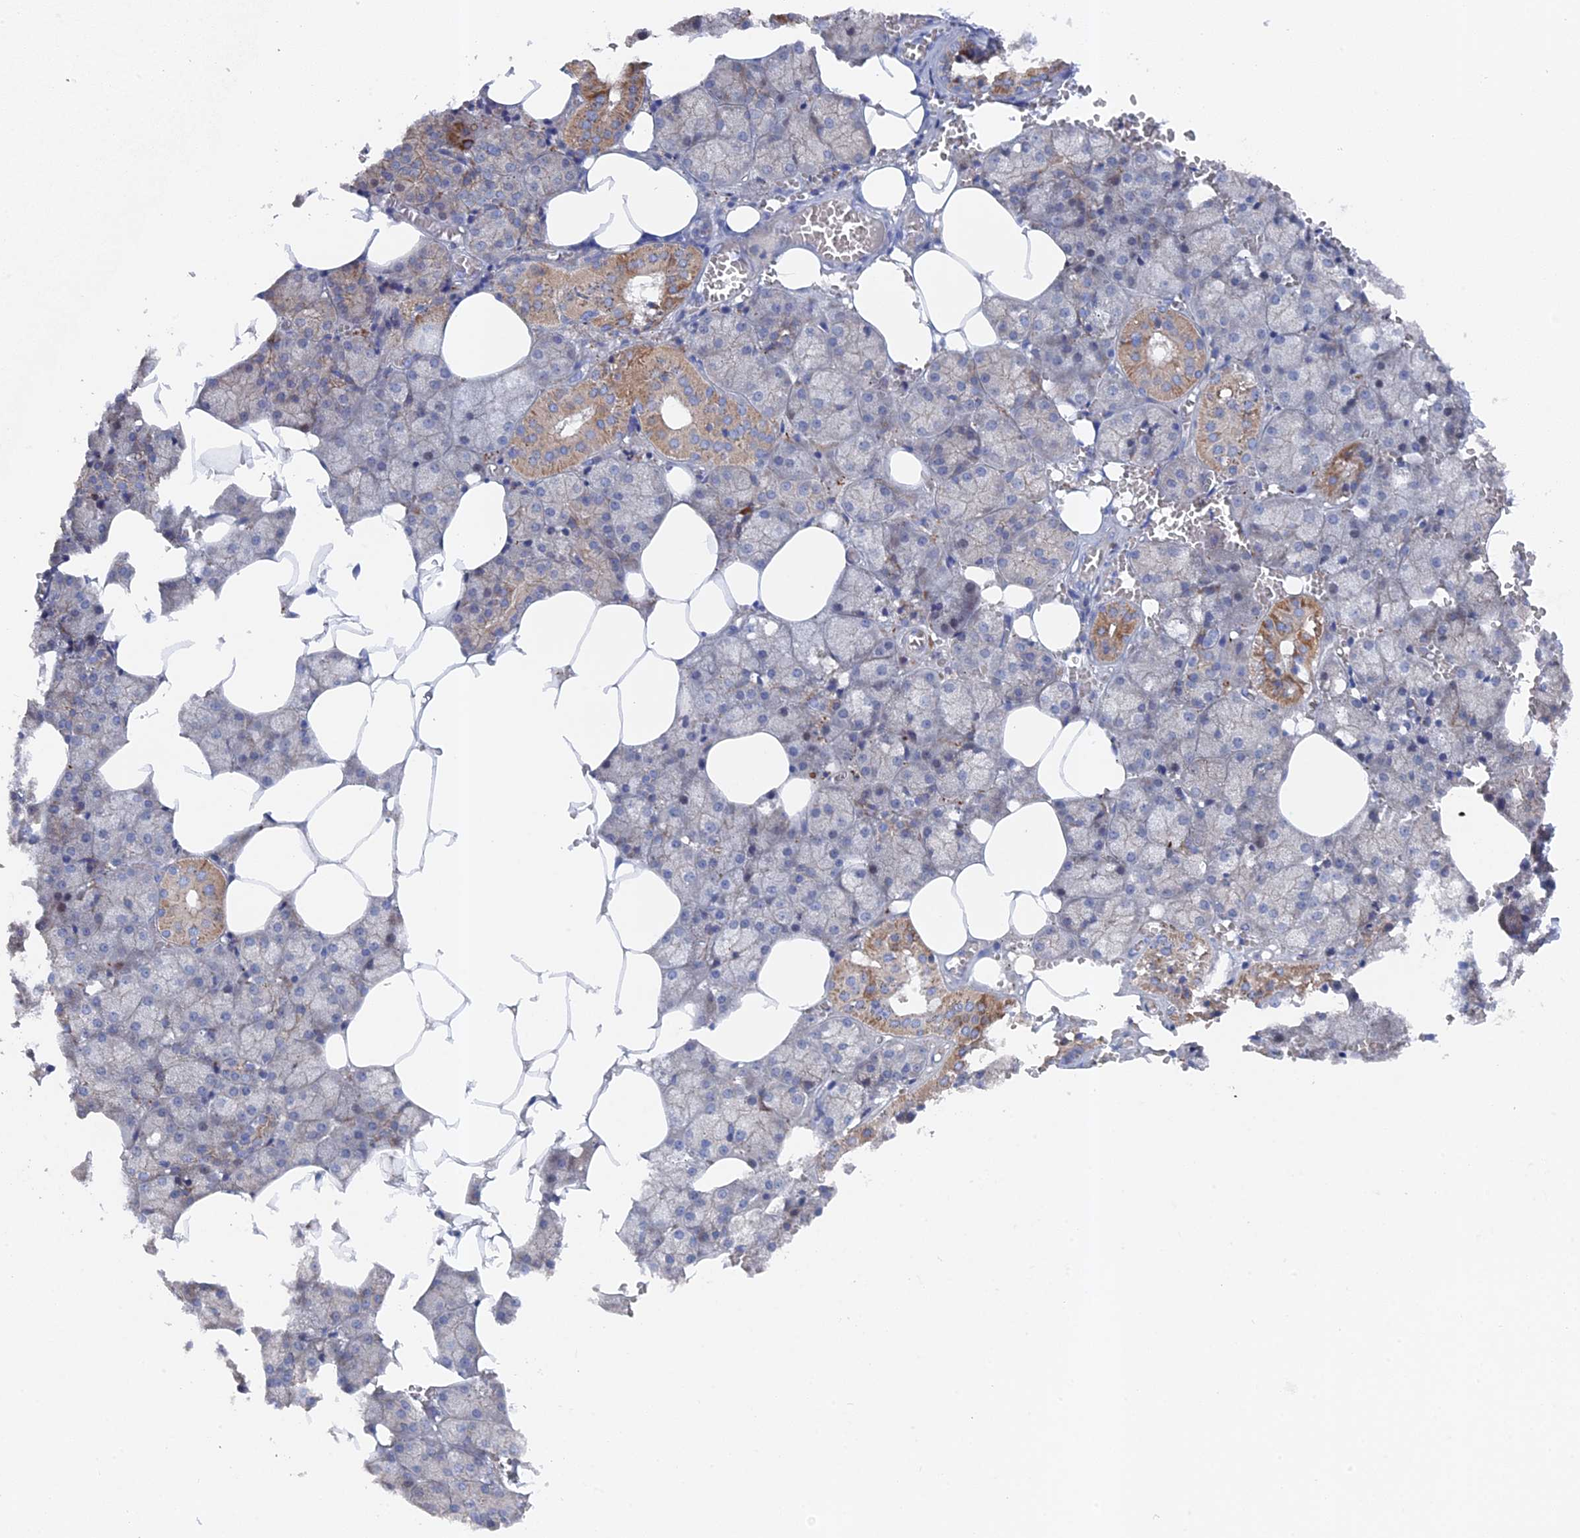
{"staining": {"intensity": "moderate", "quantity": "25%-75%", "location": "cytoplasmic/membranous"}, "tissue": "salivary gland", "cell_type": "Glandular cells", "image_type": "normal", "snomed": [{"axis": "morphology", "description": "Normal tissue, NOS"}, {"axis": "topography", "description": "Salivary gland"}], "caption": "Moderate cytoplasmic/membranous expression is appreciated in approximately 25%-75% of glandular cells in normal salivary gland. The protein of interest is shown in brown color, while the nuclei are stained blue.", "gene": "TMEM161A", "patient": {"sex": "male", "age": 62}}